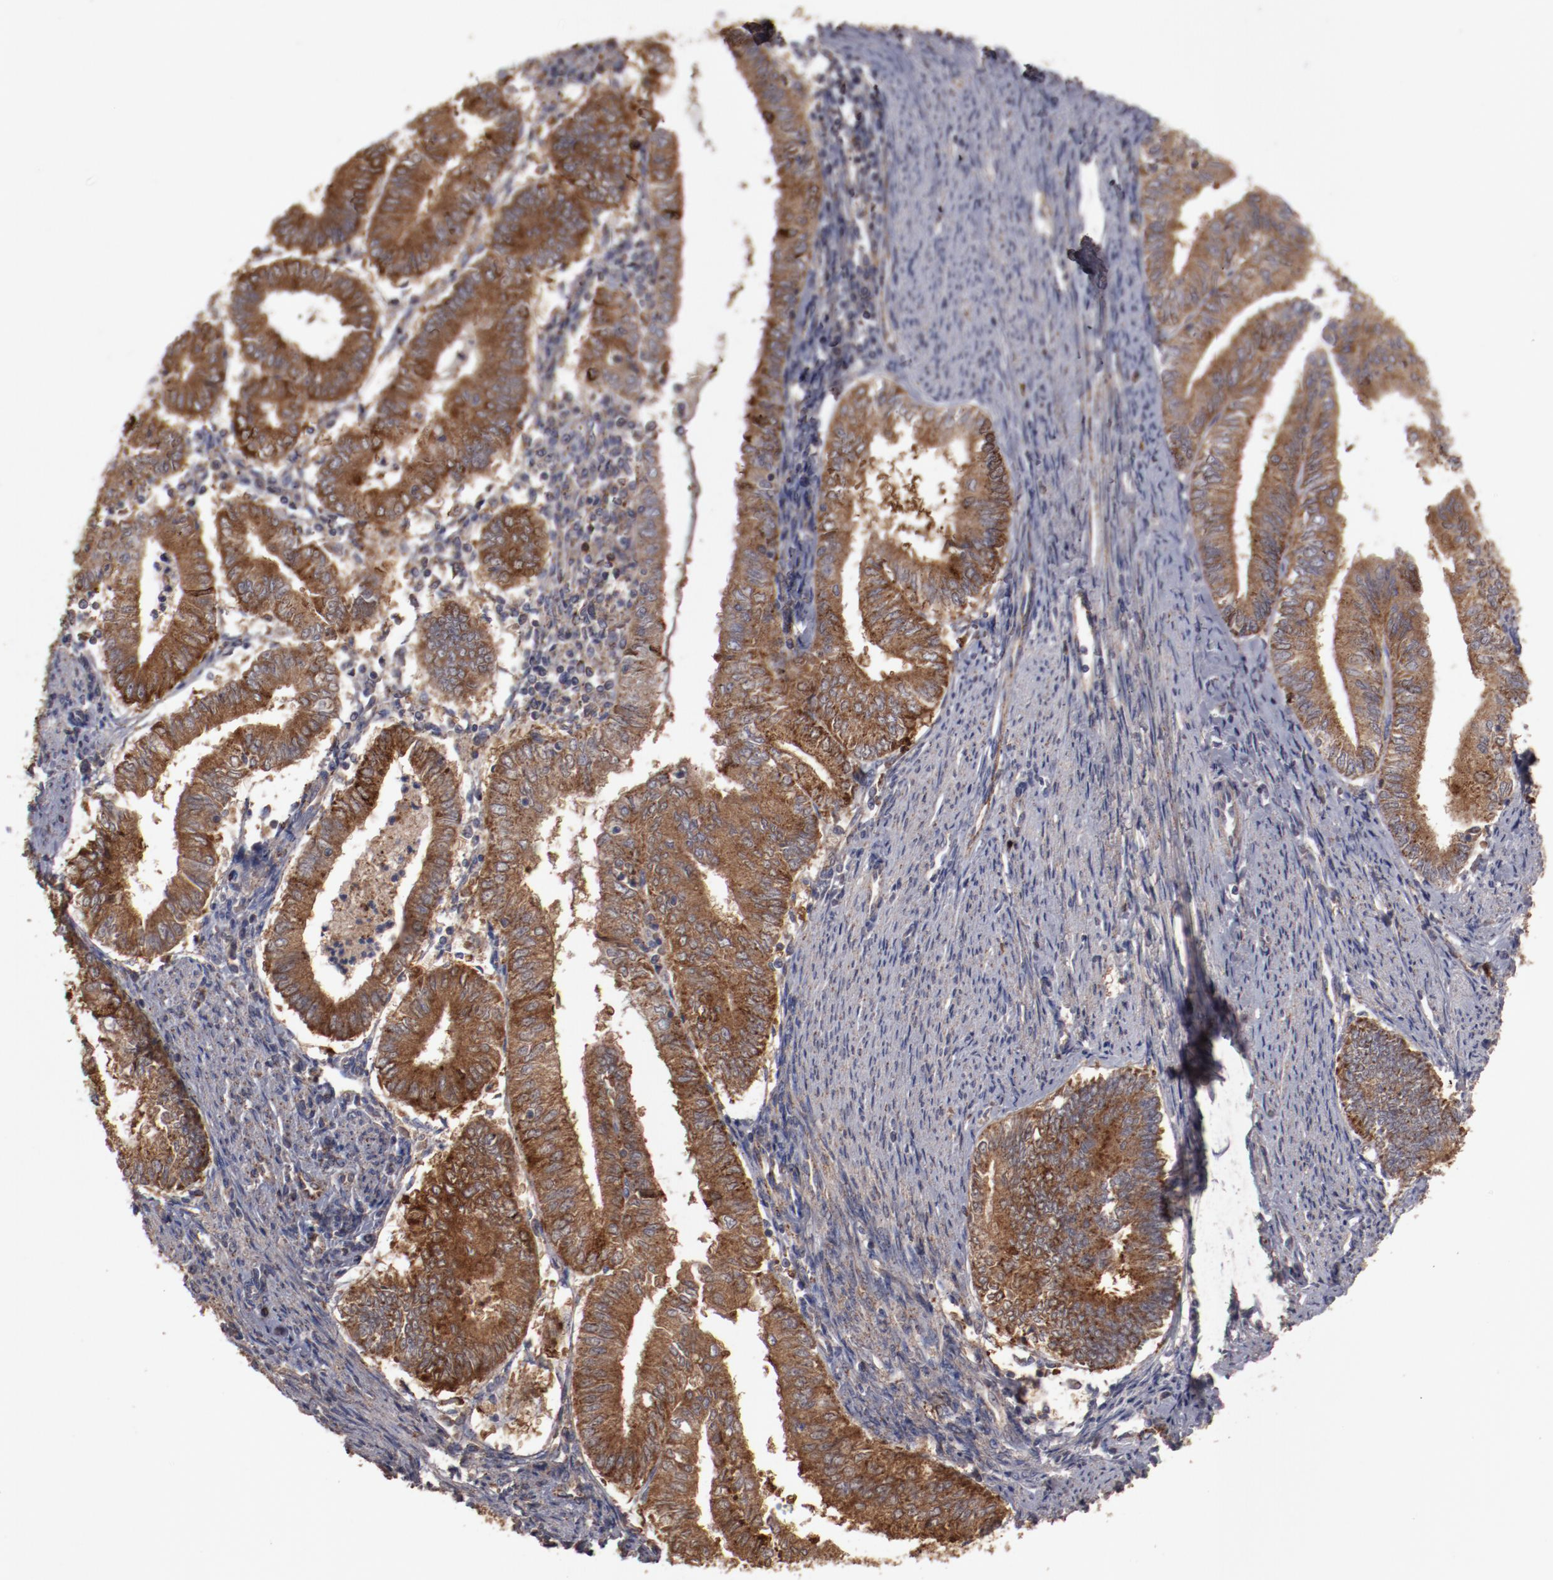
{"staining": {"intensity": "strong", "quantity": ">75%", "location": "cytoplasmic/membranous"}, "tissue": "endometrial cancer", "cell_type": "Tumor cells", "image_type": "cancer", "snomed": [{"axis": "morphology", "description": "Adenocarcinoma, NOS"}, {"axis": "topography", "description": "Endometrium"}], "caption": "An image of human endometrial cancer stained for a protein displays strong cytoplasmic/membranous brown staining in tumor cells. (DAB IHC, brown staining for protein, blue staining for nuclei).", "gene": "LRRC75B", "patient": {"sex": "female", "age": 66}}